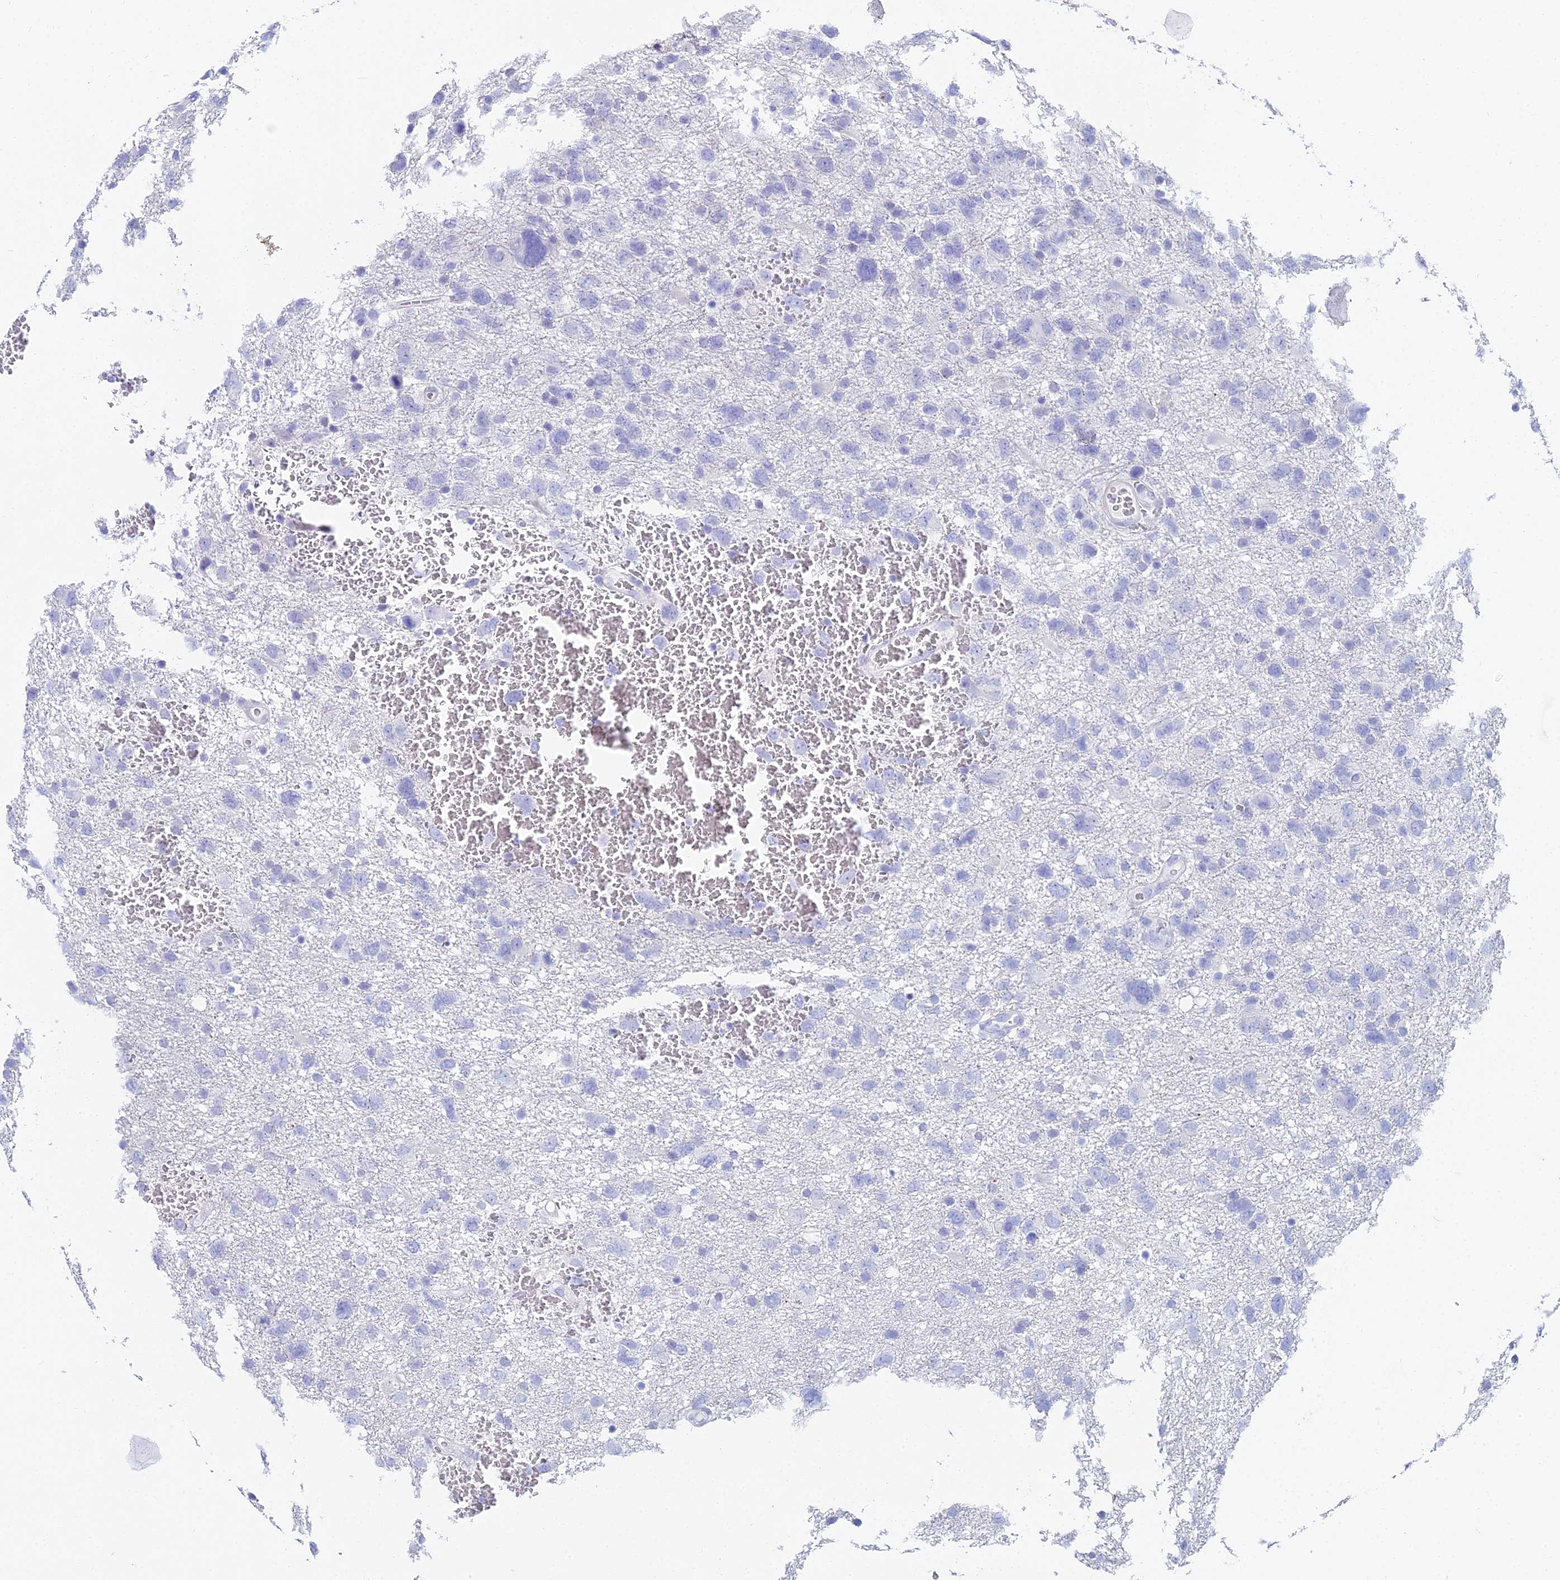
{"staining": {"intensity": "negative", "quantity": "none", "location": "none"}, "tissue": "glioma", "cell_type": "Tumor cells", "image_type": "cancer", "snomed": [{"axis": "morphology", "description": "Glioma, malignant, High grade"}, {"axis": "topography", "description": "Brain"}], "caption": "There is no significant staining in tumor cells of glioma.", "gene": "HSPA1L", "patient": {"sex": "male", "age": 61}}